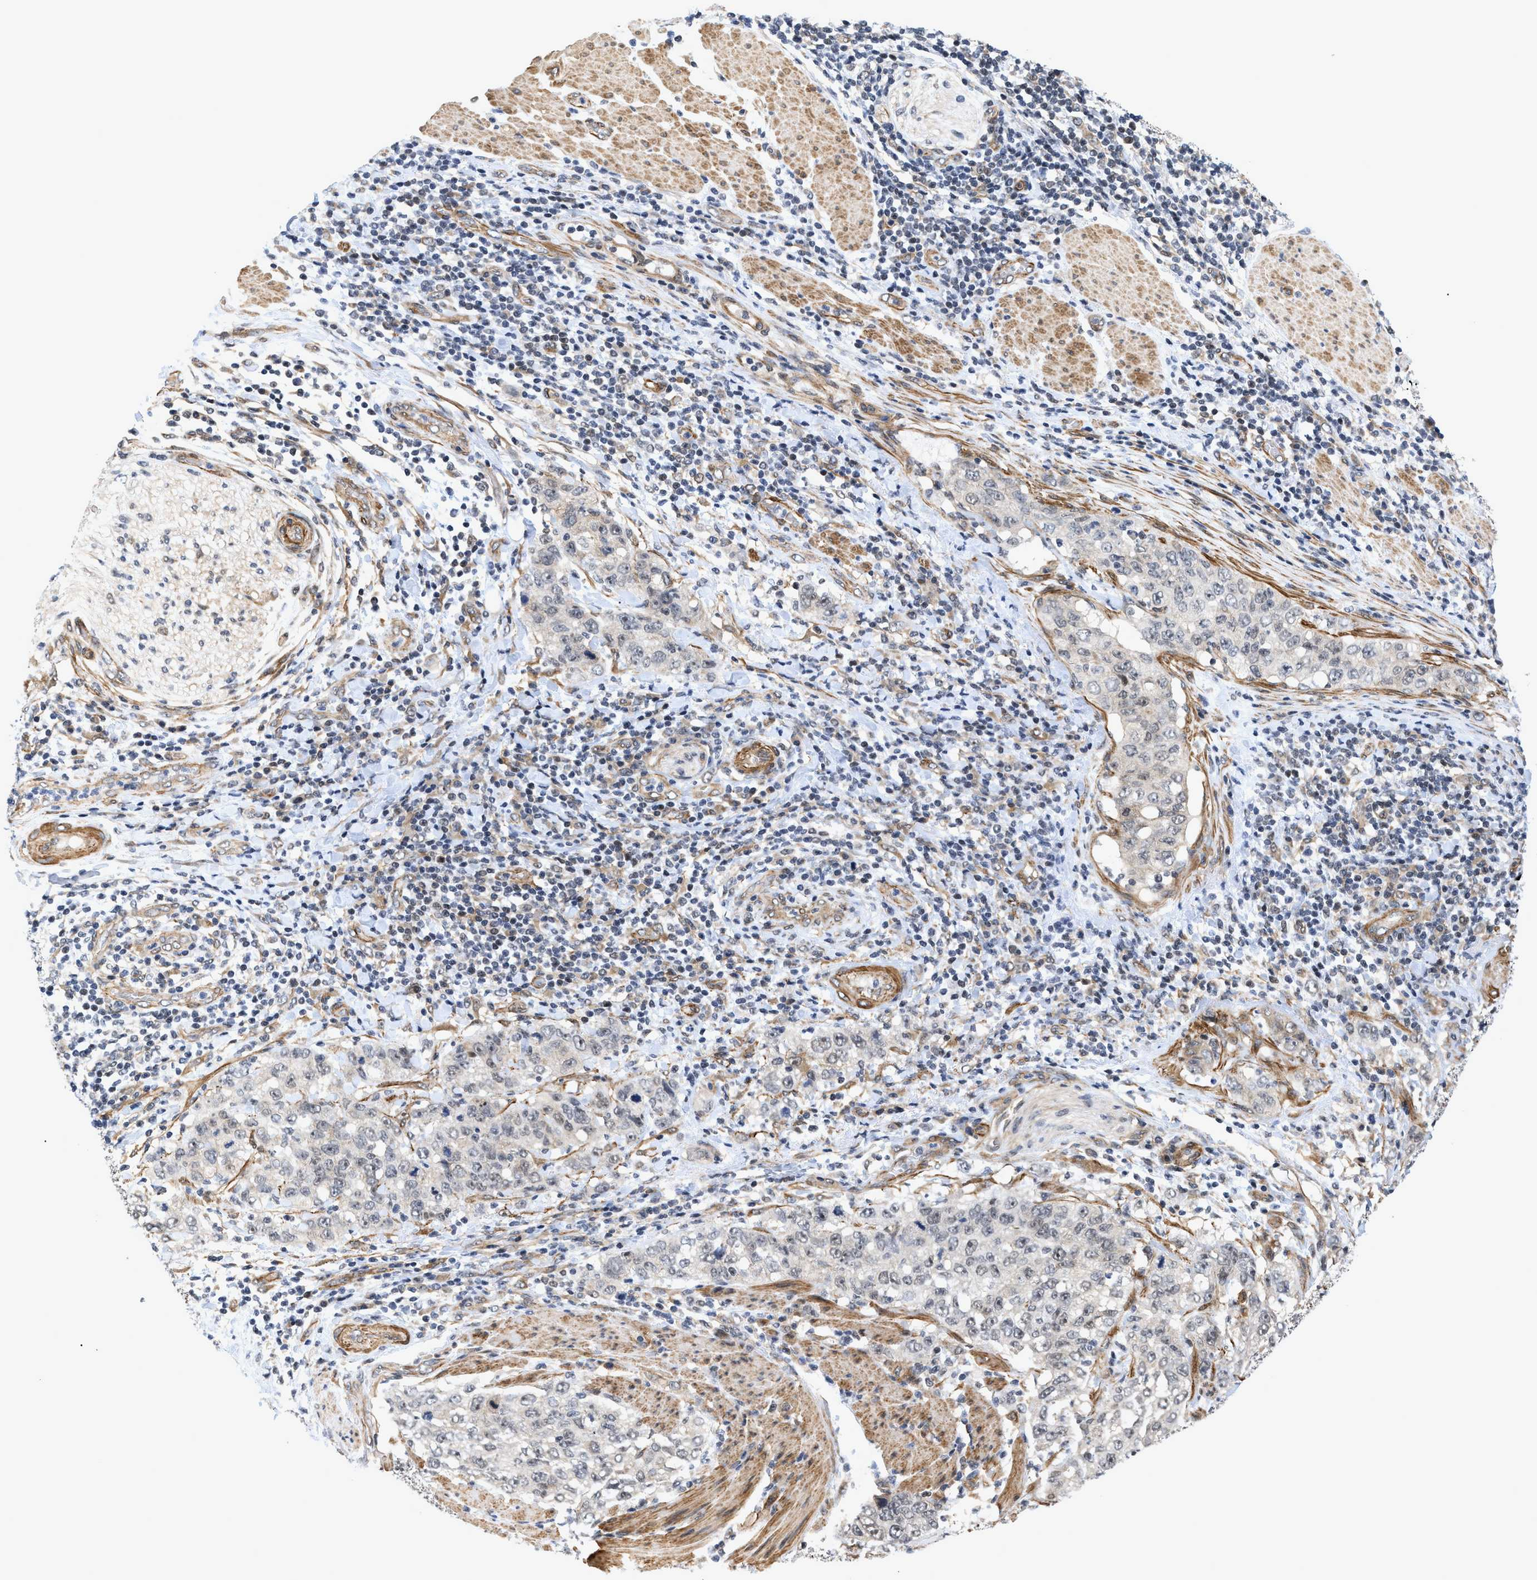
{"staining": {"intensity": "weak", "quantity": "<25%", "location": "nuclear"}, "tissue": "stomach cancer", "cell_type": "Tumor cells", "image_type": "cancer", "snomed": [{"axis": "morphology", "description": "Adenocarcinoma, NOS"}, {"axis": "topography", "description": "Stomach"}], "caption": "High magnification brightfield microscopy of stomach cancer stained with DAB (3,3'-diaminobenzidine) (brown) and counterstained with hematoxylin (blue): tumor cells show no significant positivity.", "gene": "GPRASP2", "patient": {"sex": "male", "age": 48}}